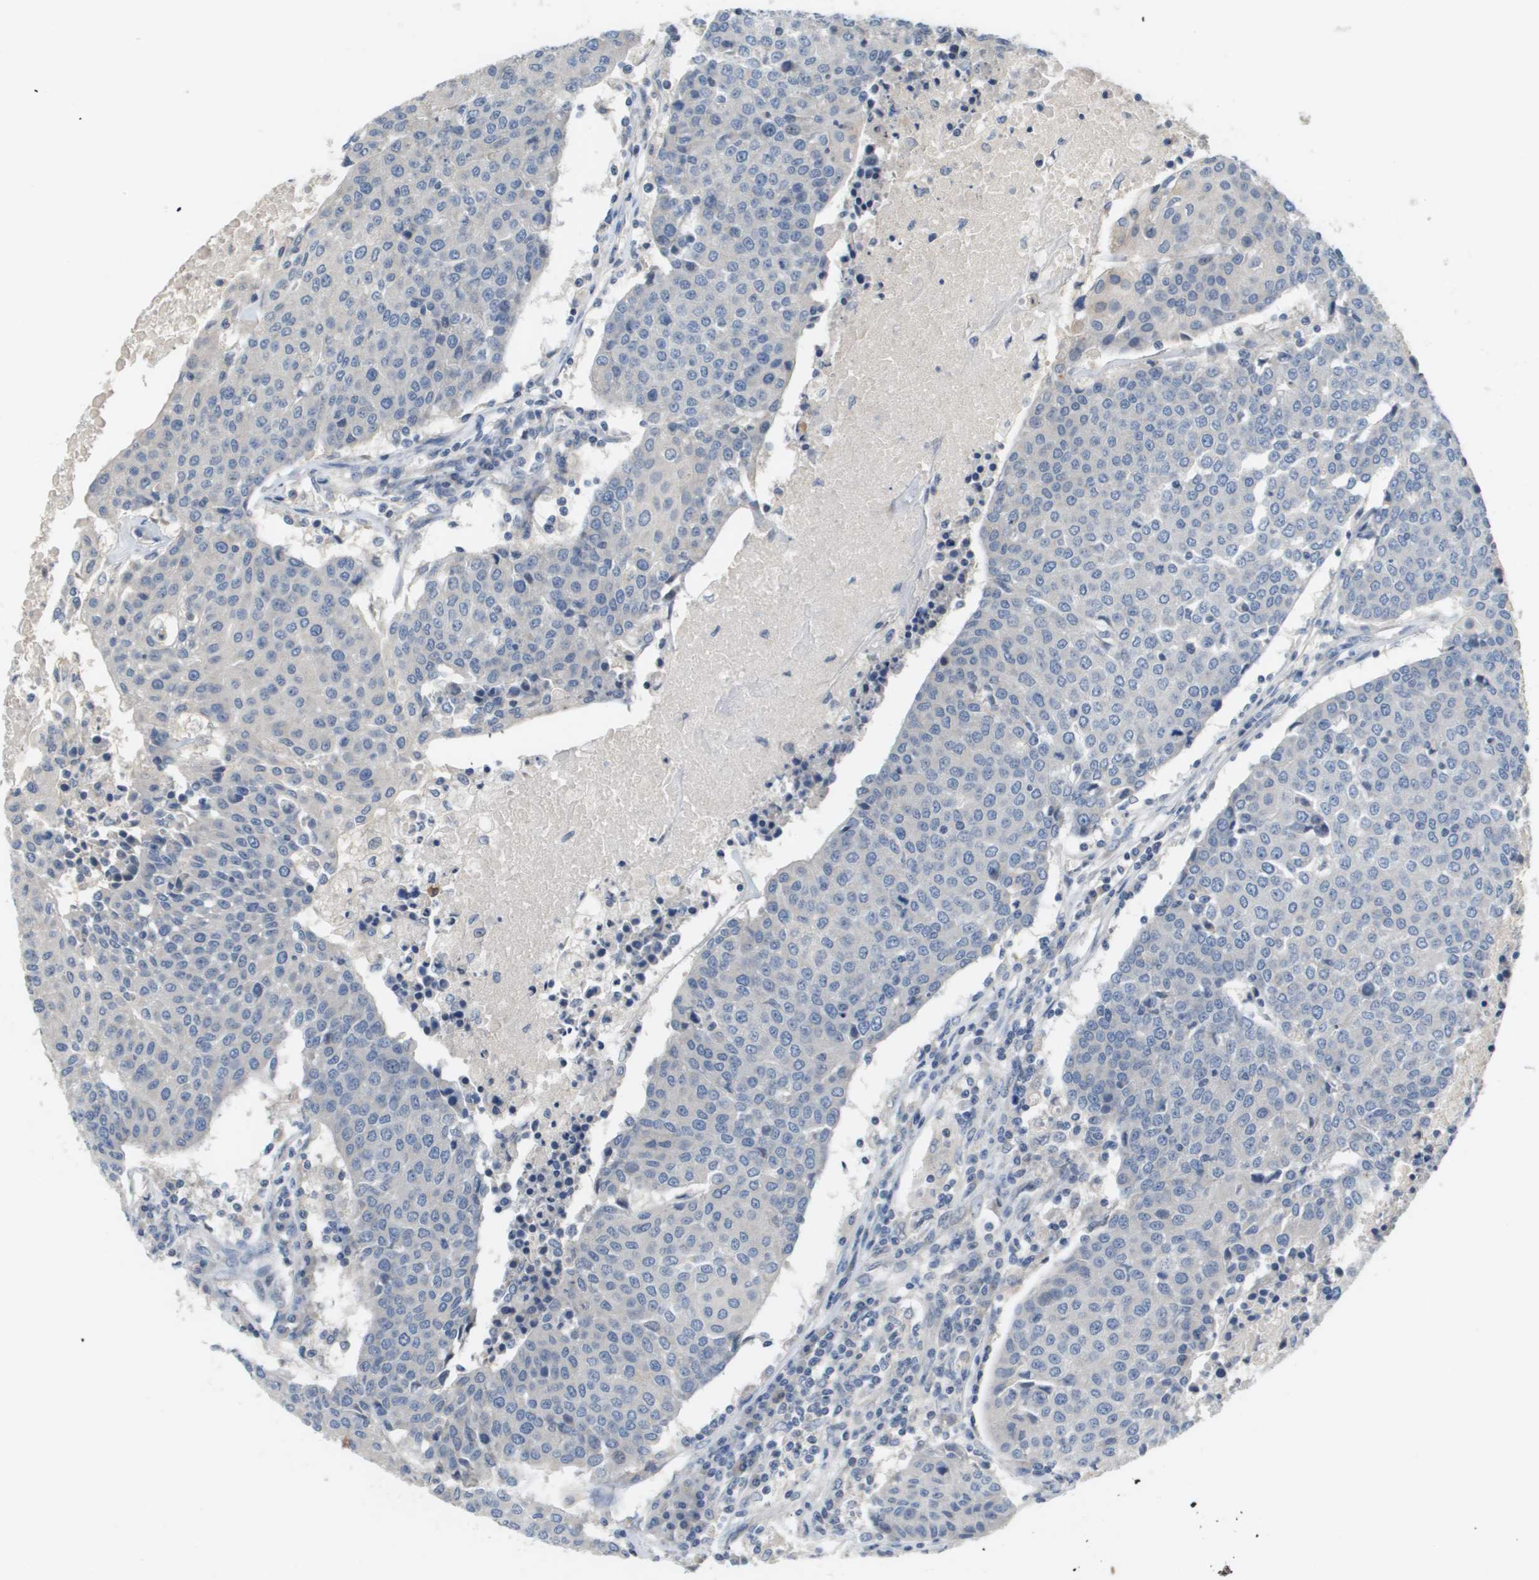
{"staining": {"intensity": "negative", "quantity": "none", "location": "none"}, "tissue": "urothelial cancer", "cell_type": "Tumor cells", "image_type": "cancer", "snomed": [{"axis": "morphology", "description": "Urothelial carcinoma, High grade"}, {"axis": "topography", "description": "Urinary bladder"}], "caption": "Histopathology image shows no significant protein staining in tumor cells of urothelial cancer.", "gene": "CAPN11", "patient": {"sex": "female", "age": 85}}